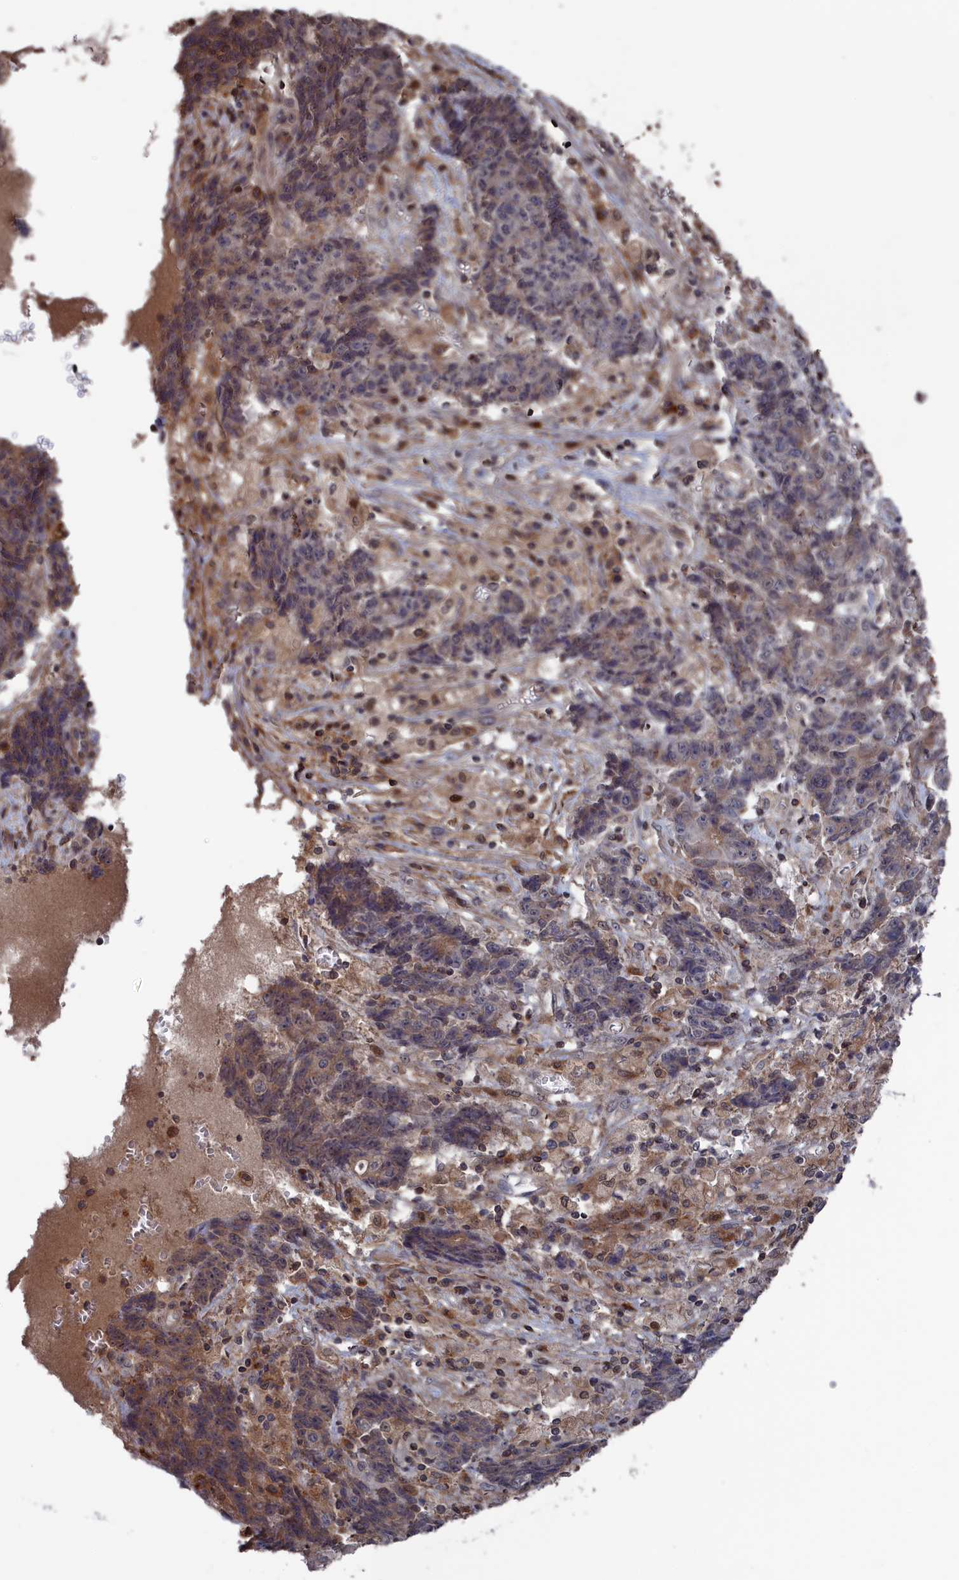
{"staining": {"intensity": "moderate", "quantity": "<25%", "location": "cytoplasmic/membranous"}, "tissue": "ovarian cancer", "cell_type": "Tumor cells", "image_type": "cancer", "snomed": [{"axis": "morphology", "description": "Carcinoma, endometroid"}, {"axis": "topography", "description": "Ovary"}], "caption": "Brown immunohistochemical staining in human ovarian cancer (endometroid carcinoma) exhibits moderate cytoplasmic/membranous positivity in about <25% of tumor cells. (brown staining indicates protein expression, while blue staining denotes nuclei).", "gene": "PLA2G15", "patient": {"sex": "female", "age": 42}}